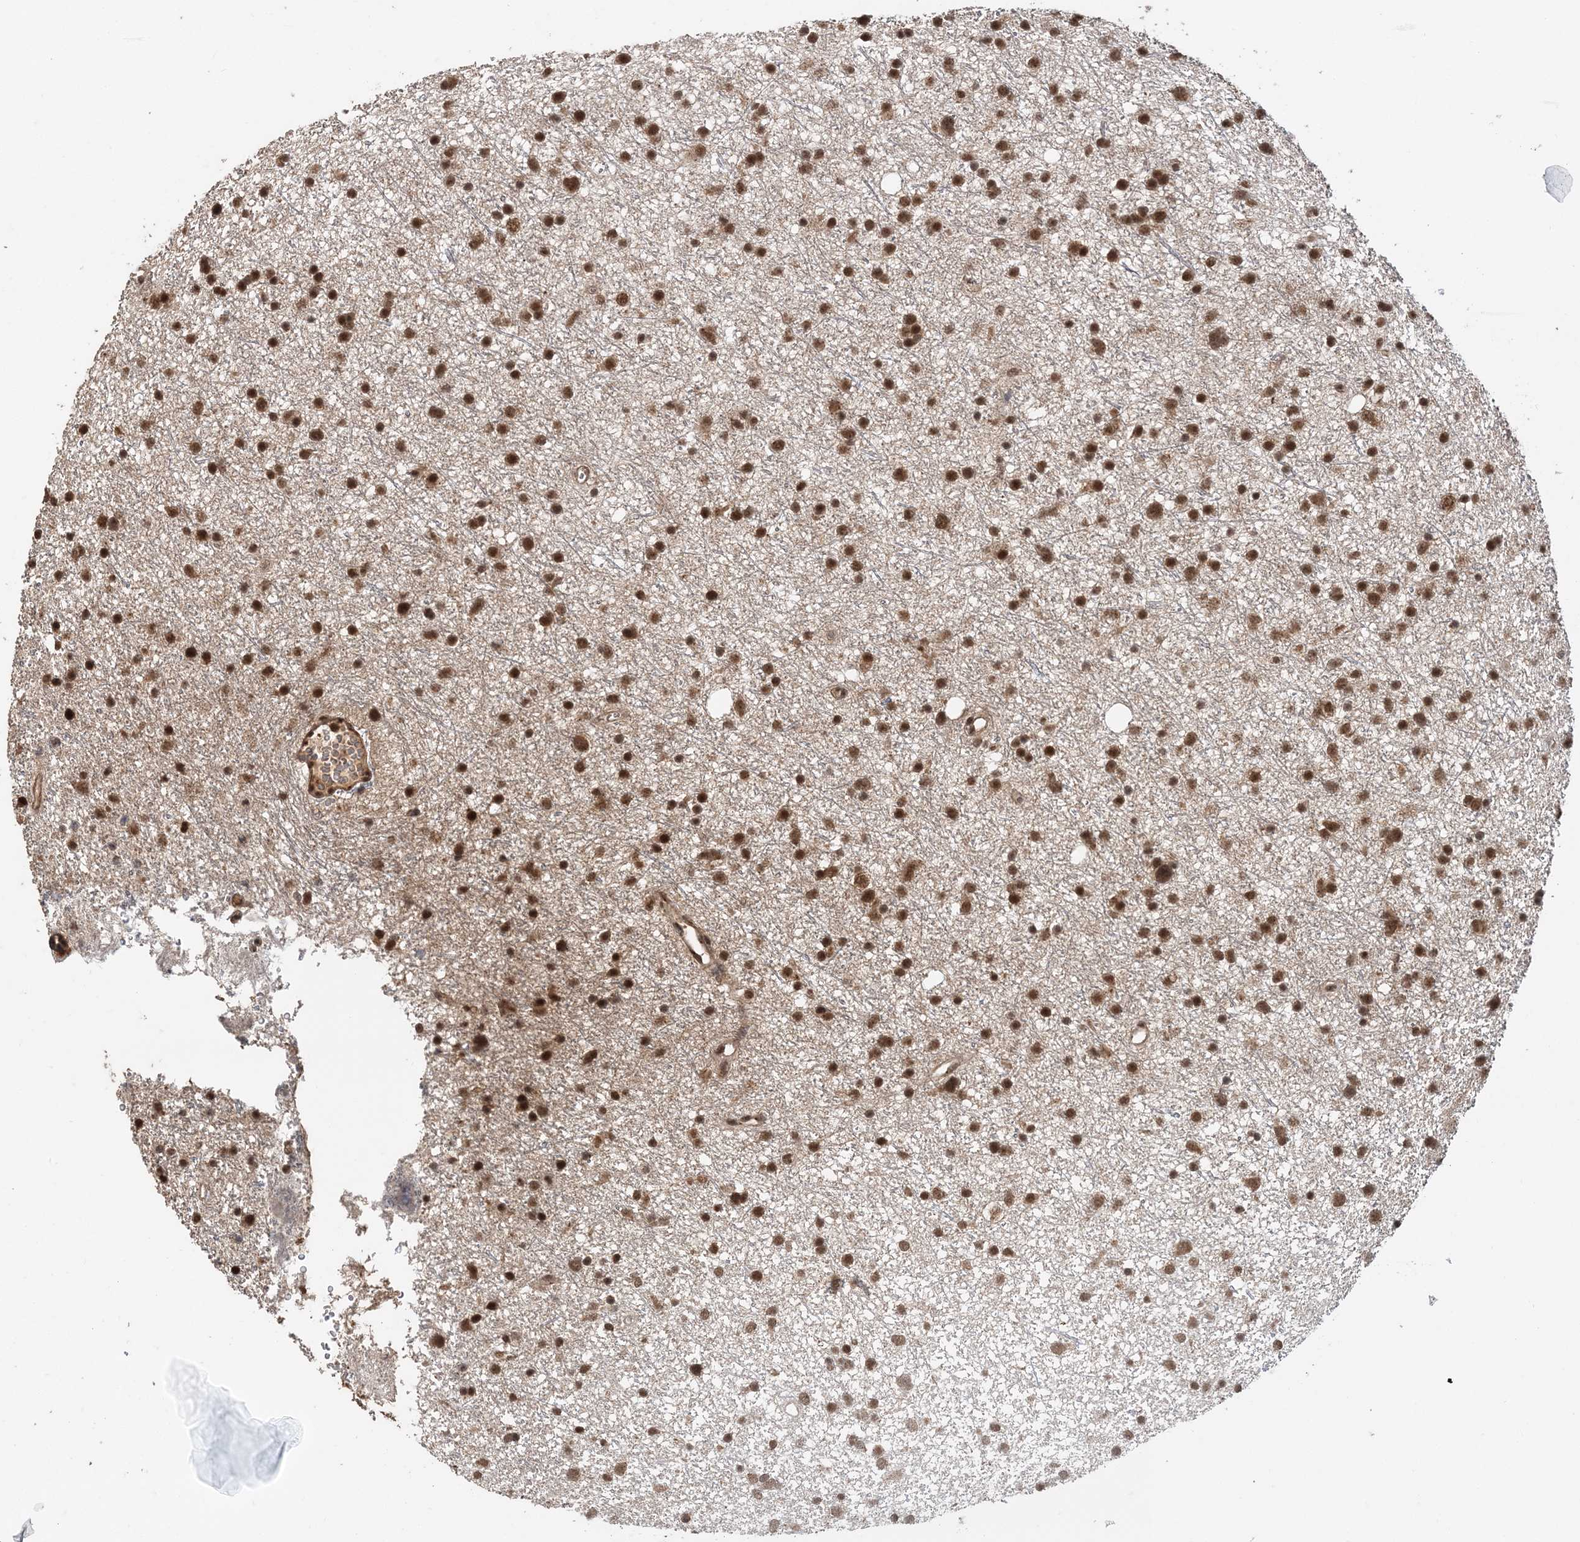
{"staining": {"intensity": "moderate", "quantity": ">75%", "location": "cytoplasmic/membranous,nuclear"}, "tissue": "glioma", "cell_type": "Tumor cells", "image_type": "cancer", "snomed": [{"axis": "morphology", "description": "Glioma, malignant, Low grade"}, {"axis": "topography", "description": "Cerebral cortex"}], "caption": "Moderate cytoplasmic/membranous and nuclear expression is present in about >75% of tumor cells in low-grade glioma (malignant).", "gene": "TSHZ2", "patient": {"sex": "female", "age": 39}}